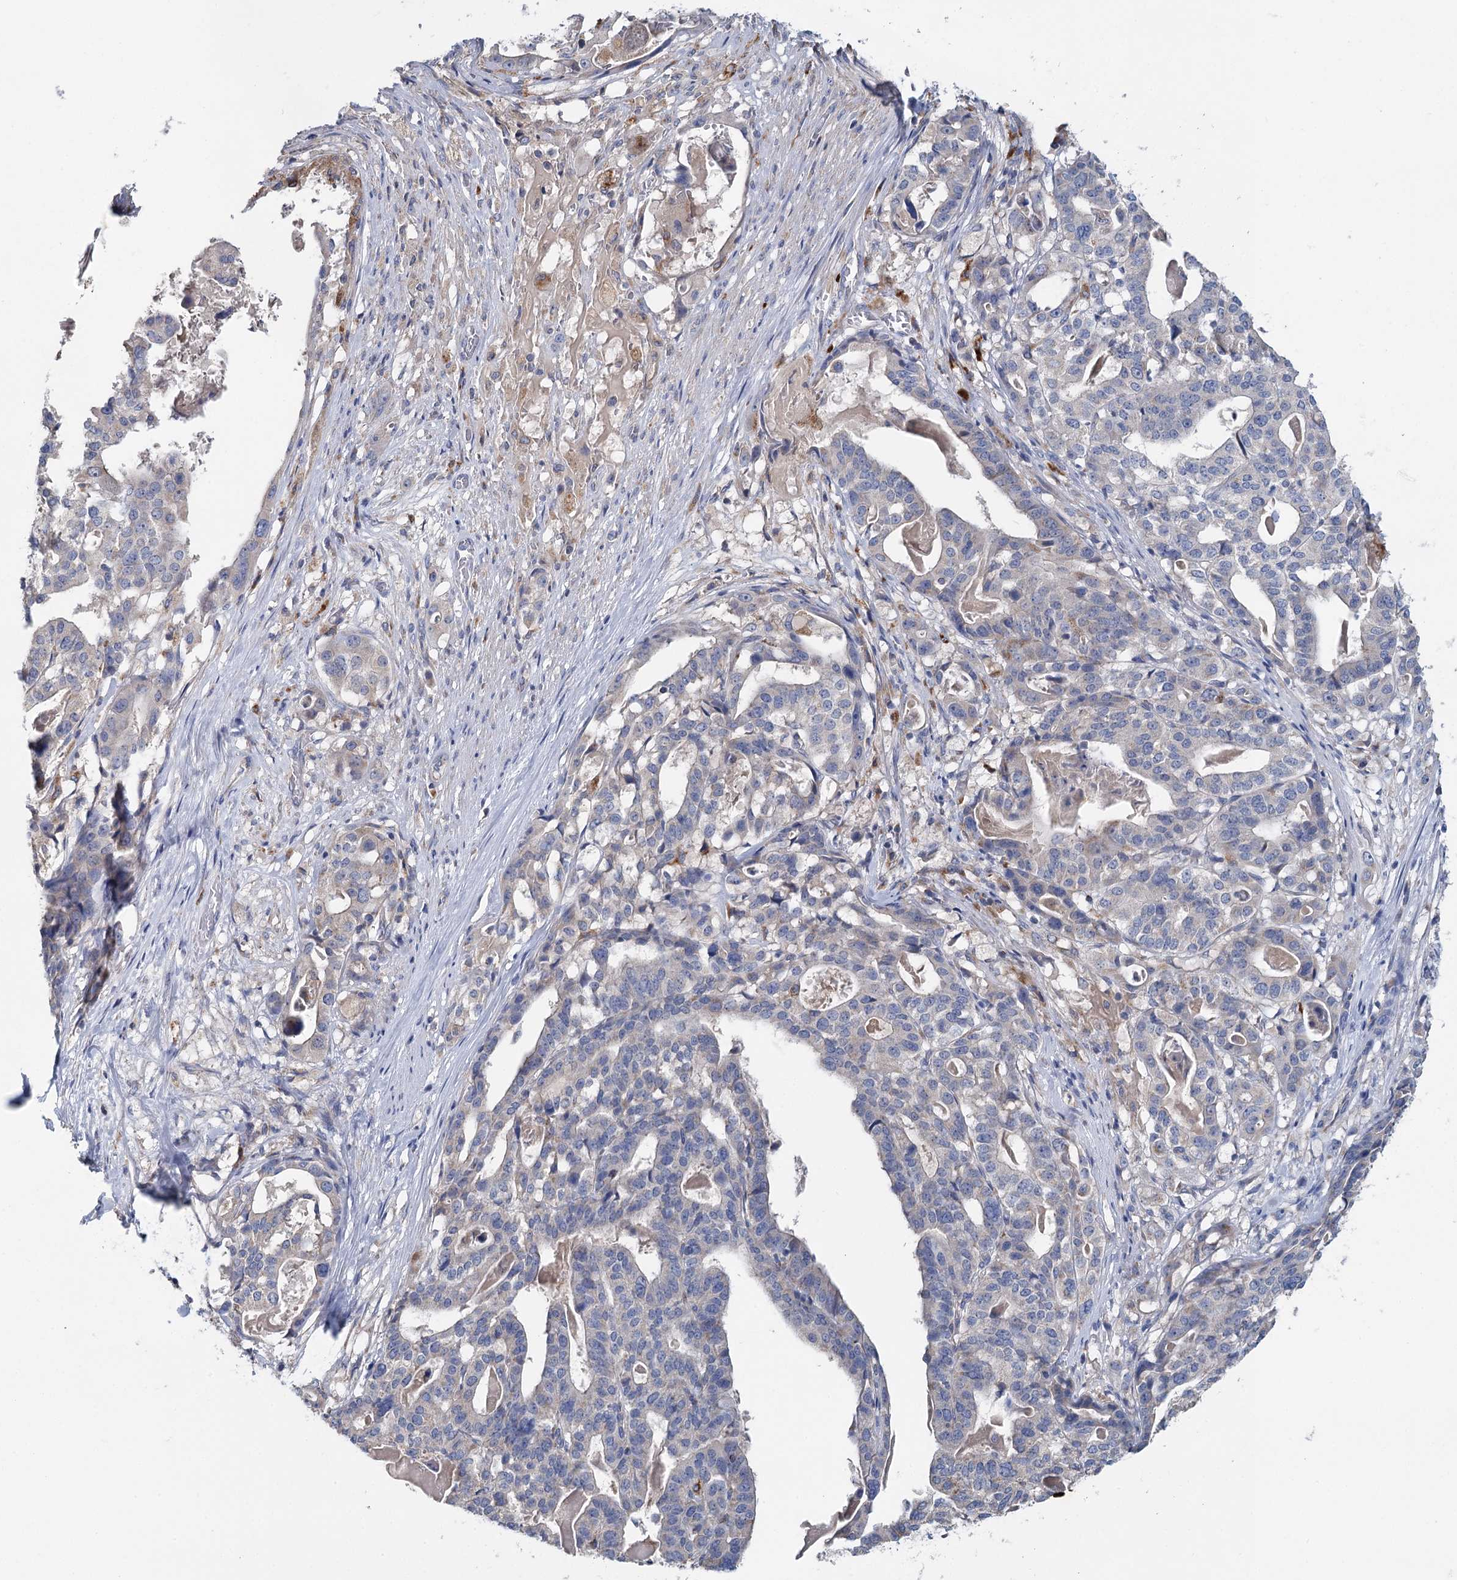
{"staining": {"intensity": "negative", "quantity": "none", "location": "none"}, "tissue": "stomach cancer", "cell_type": "Tumor cells", "image_type": "cancer", "snomed": [{"axis": "morphology", "description": "Adenocarcinoma, NOS"}, {"axis": "topography", "description": "Stomach"}], "caption": "High magnification brightfield microscopy of stomach cancer stained with DAB (3,3'-diaminobenzidine) (brown) and counterstained with hematoxylin (blue): tumor cells show no significant staining.", "gene": "ANKRD16", "patient": {"sex": "male", "age": 48}}